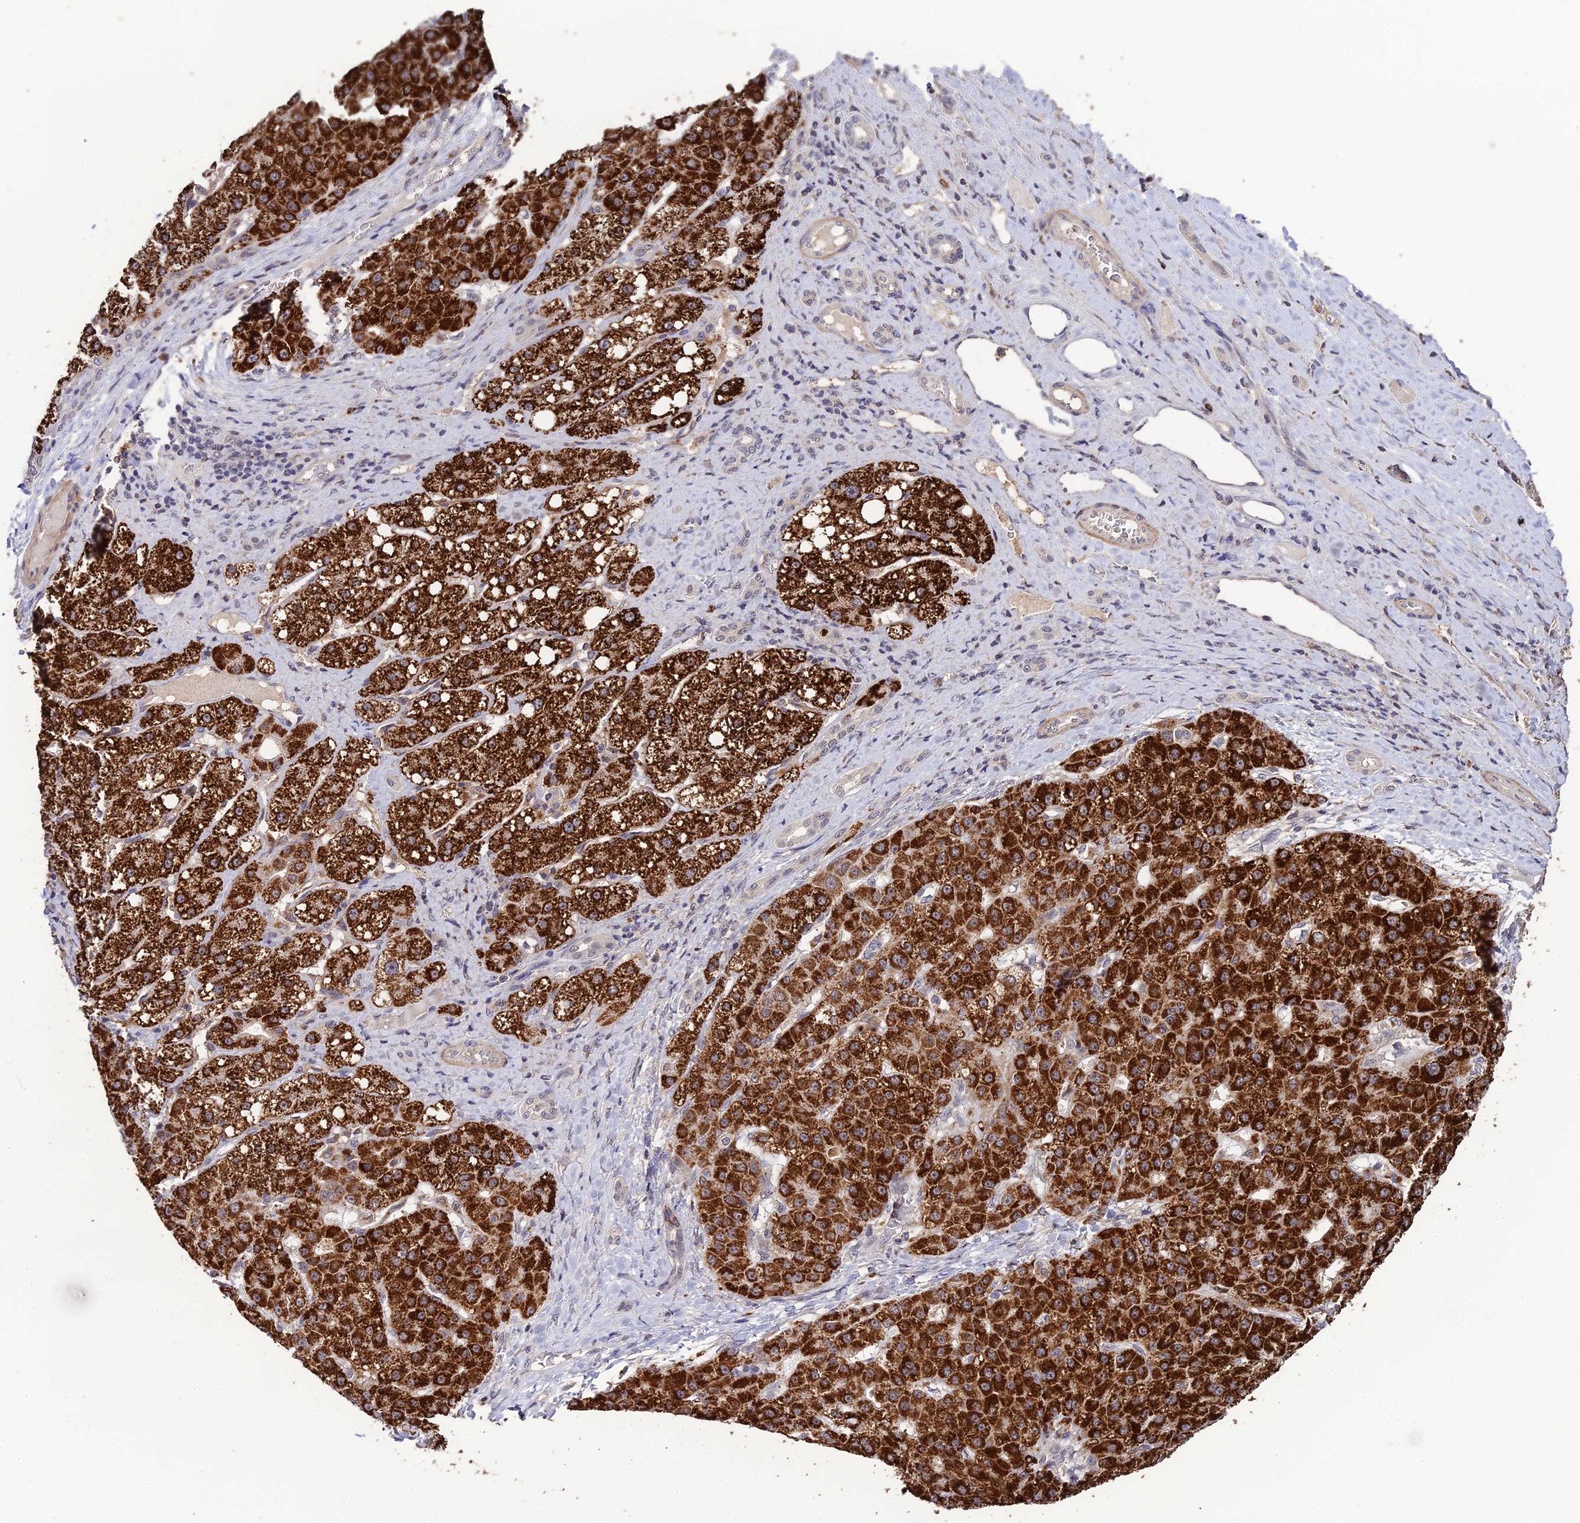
{"staining": {"intensity": "strong", "quantity": ">75%", "location": "cytoplasmic/membranous"}, "tissue": "liver cancer", "cell_type": "Tumor cells", "image_type": "cancer", "snomed": [{"axis": "morphology", "description": "Carcinoma, Hepatocellular, NOS"}, {"axis": "topography", "description": "Liver"}], "caption": "Hepatocellular carcinoma (liver) stained for a protein (brown) reveals strong cytoplasmic/membranous positive positivity in about >75% of tumor cells.", "gene": "LSM5", "patient": {"sex": "male", "age": 67}}